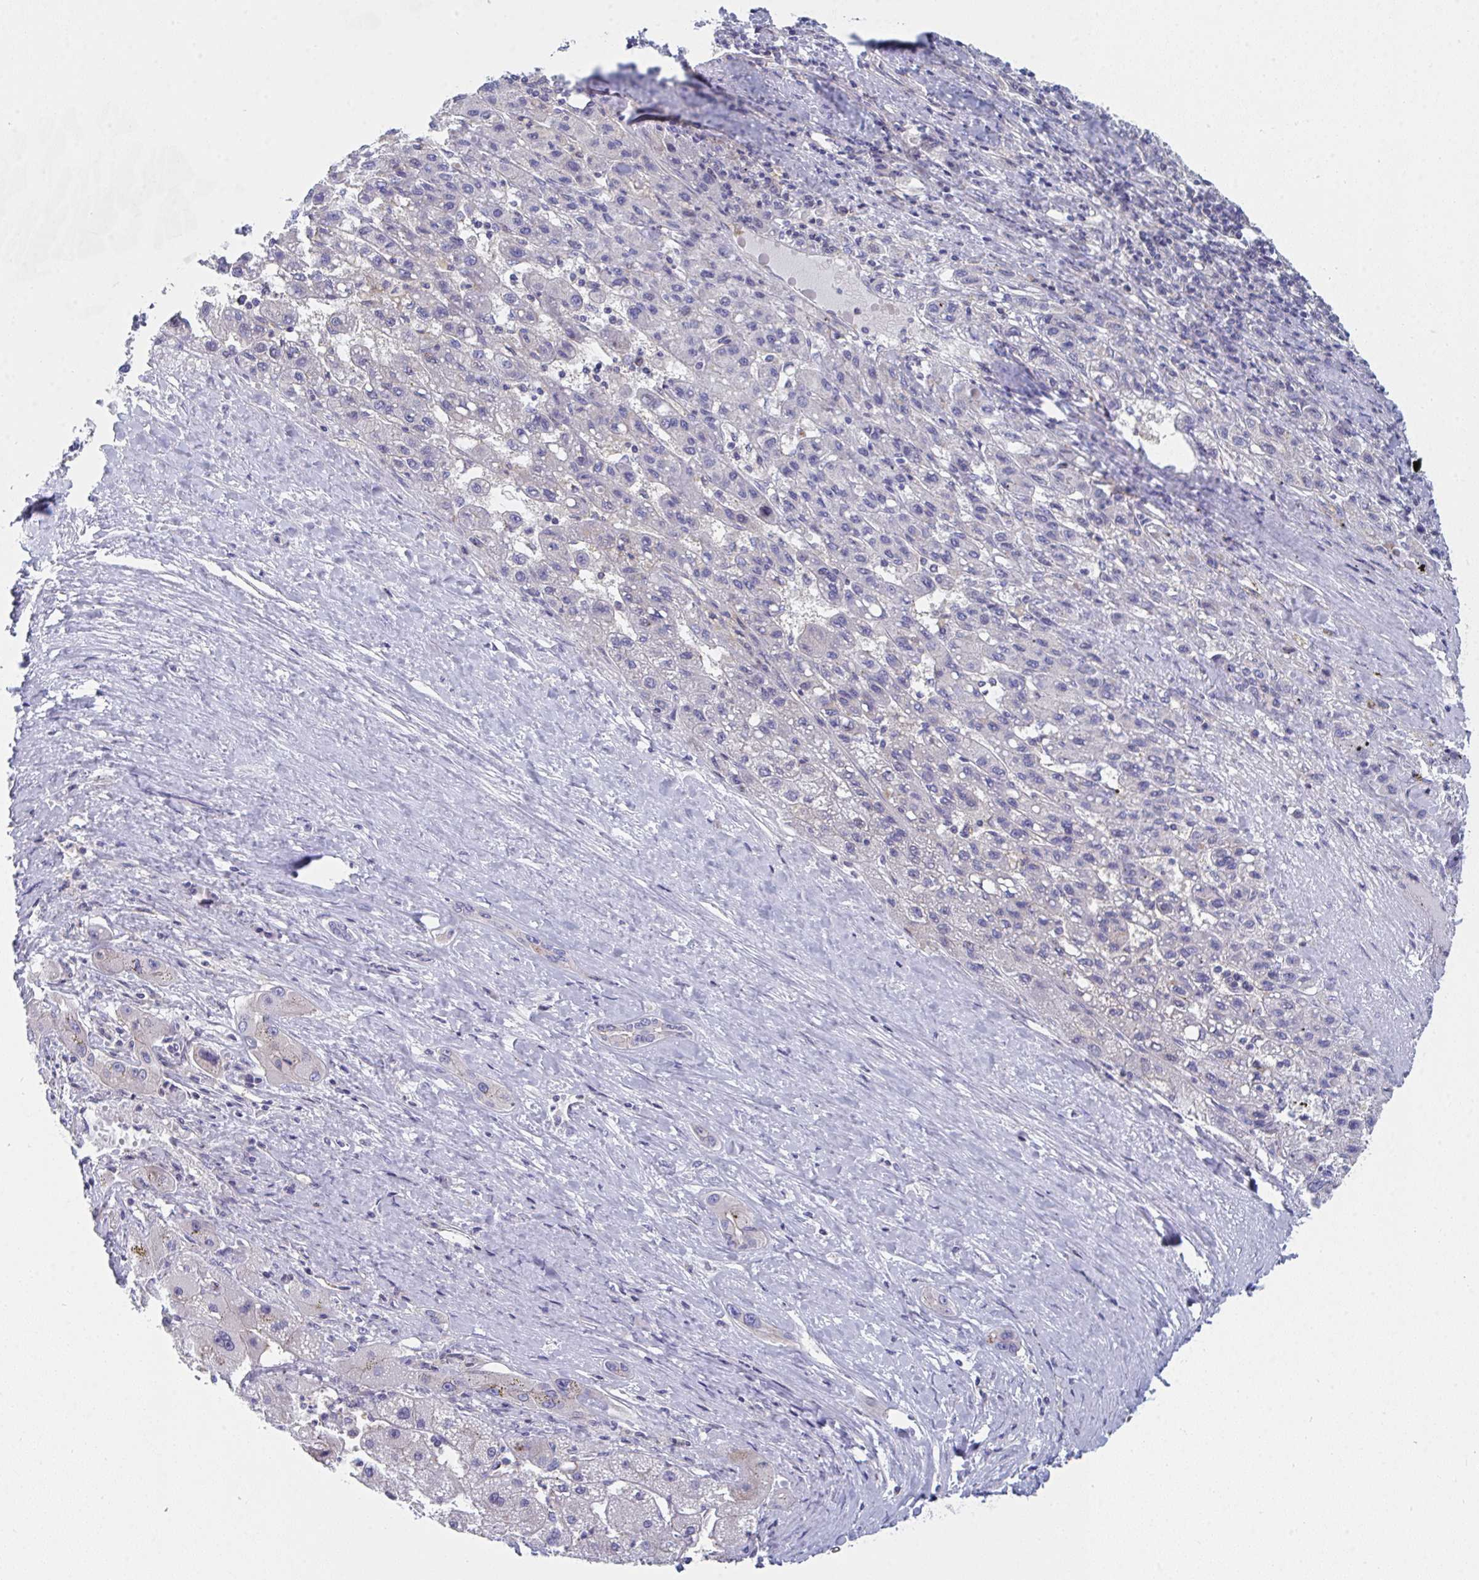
{"staining": {"intensity": "negative", "quantity": "none", "location": "none"}, "tissue": "liver cancer", "cell_type": "Tumor cells", "image_type": "cancer", "snomed": [{"axis": "morphology", "description": "Carcinoma, Hepatocellular, NOS"}, {"axis": "topography", "description": "Liver"}], "caption": "Tumor cells are negative for protein expression in human liver hepatocellular carcinoma.", "gene": "P2RX3", "patient": {"sex": "female", "age": 82}}